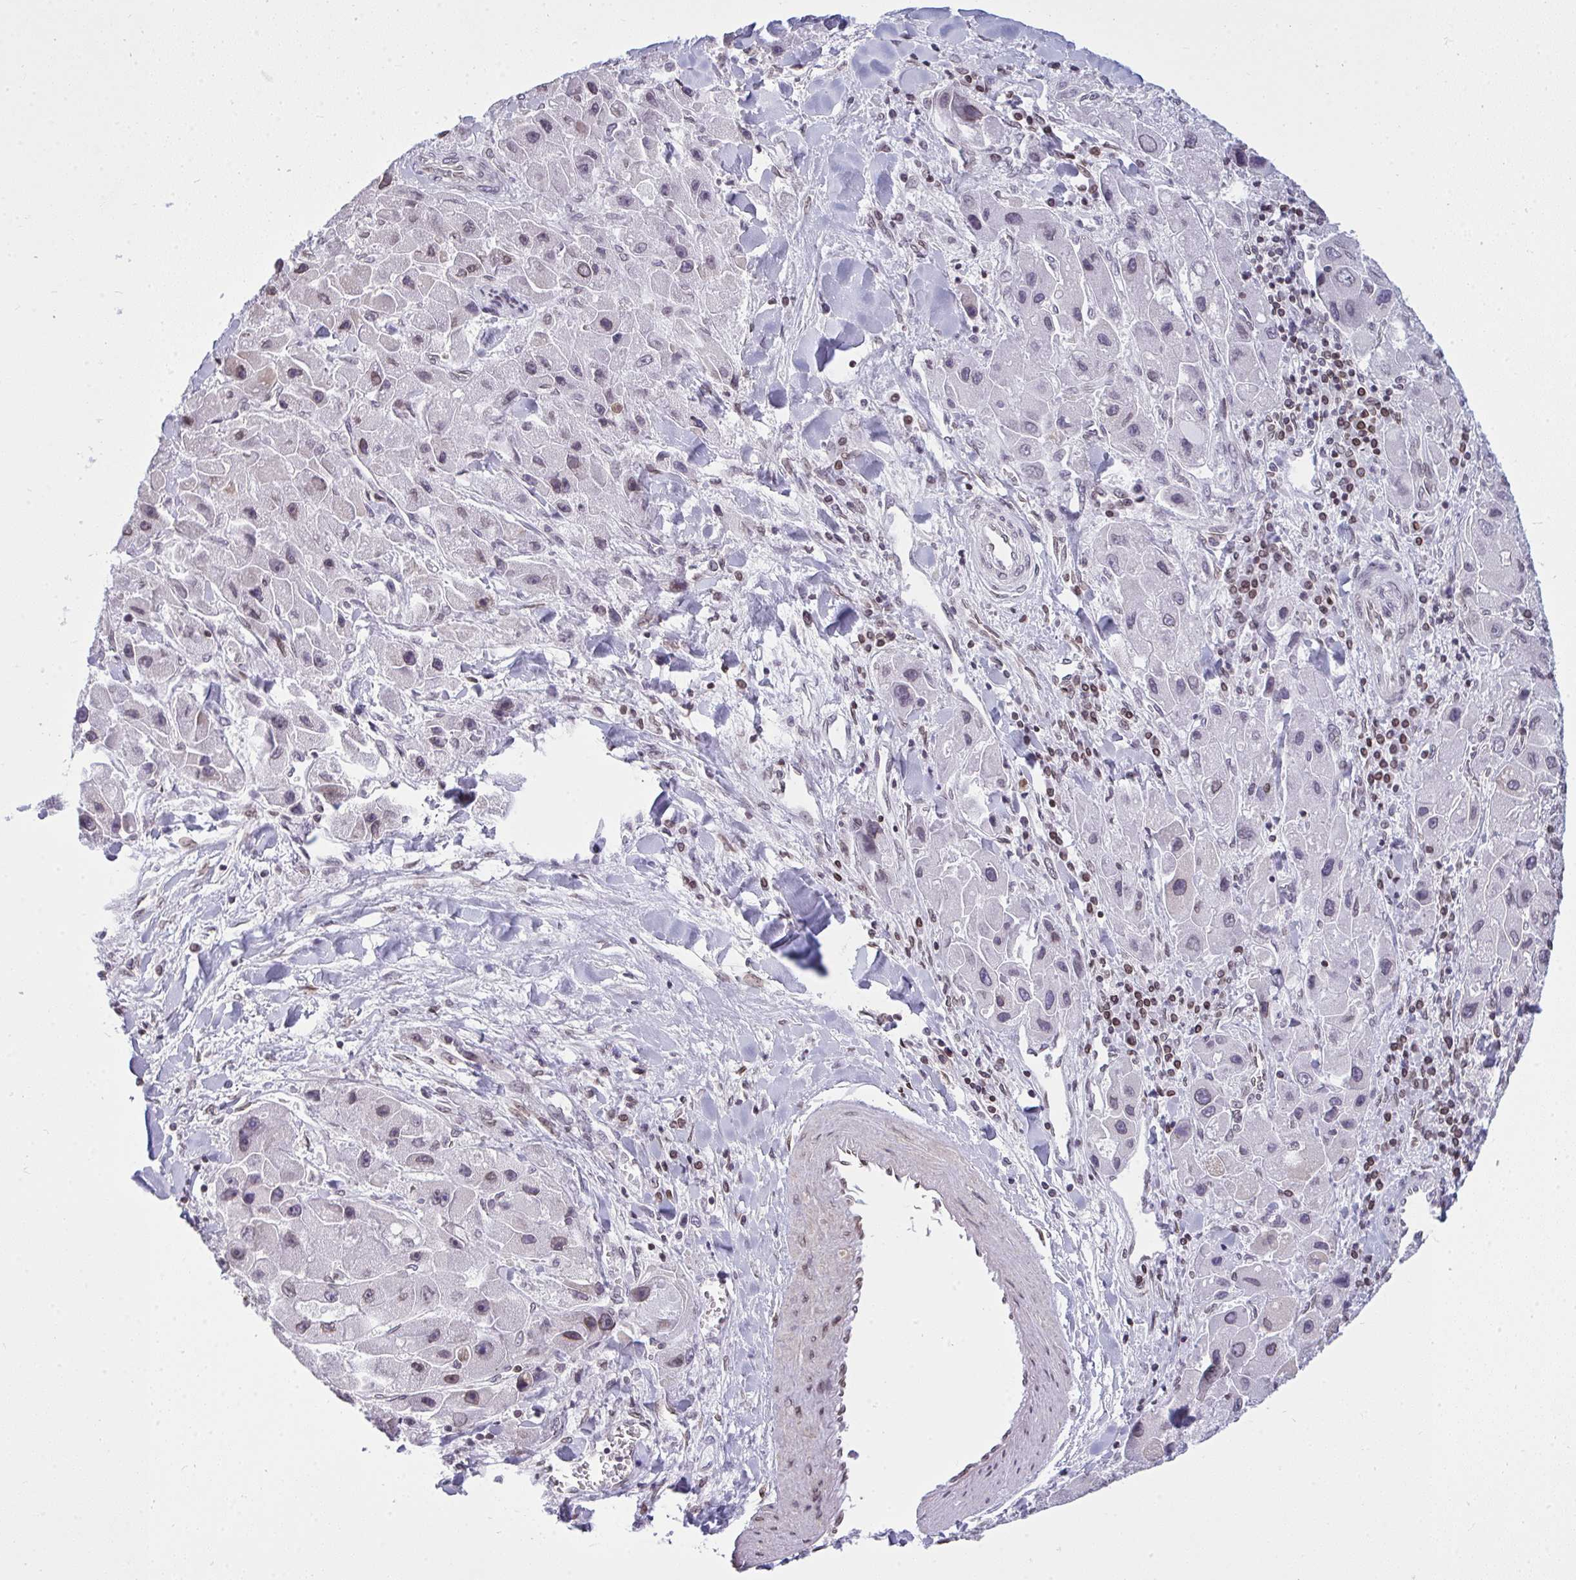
{"staining": {"intensity": "weak", "quantity": "<25%", "location": "cytoplasmic/membranous,nuclear"}, "tissue": "liver cancer", "cell_type": "Tumor cells", "image_type": "cancer", "snomed": [{"axis": "morphology", "description": "Carcinoma, Hepatocellular, NOS"}, {"axis": "topography", "description": "Liver"}], "caption": "This image is of liver hepatocellular carcinoma stained with IHC to label a protein in brown with the nuclei are counter-stained blue. There is no staining in tumor cells.", "gene": "LMNB2", "patient": {"sex": "male", "age": 24}}